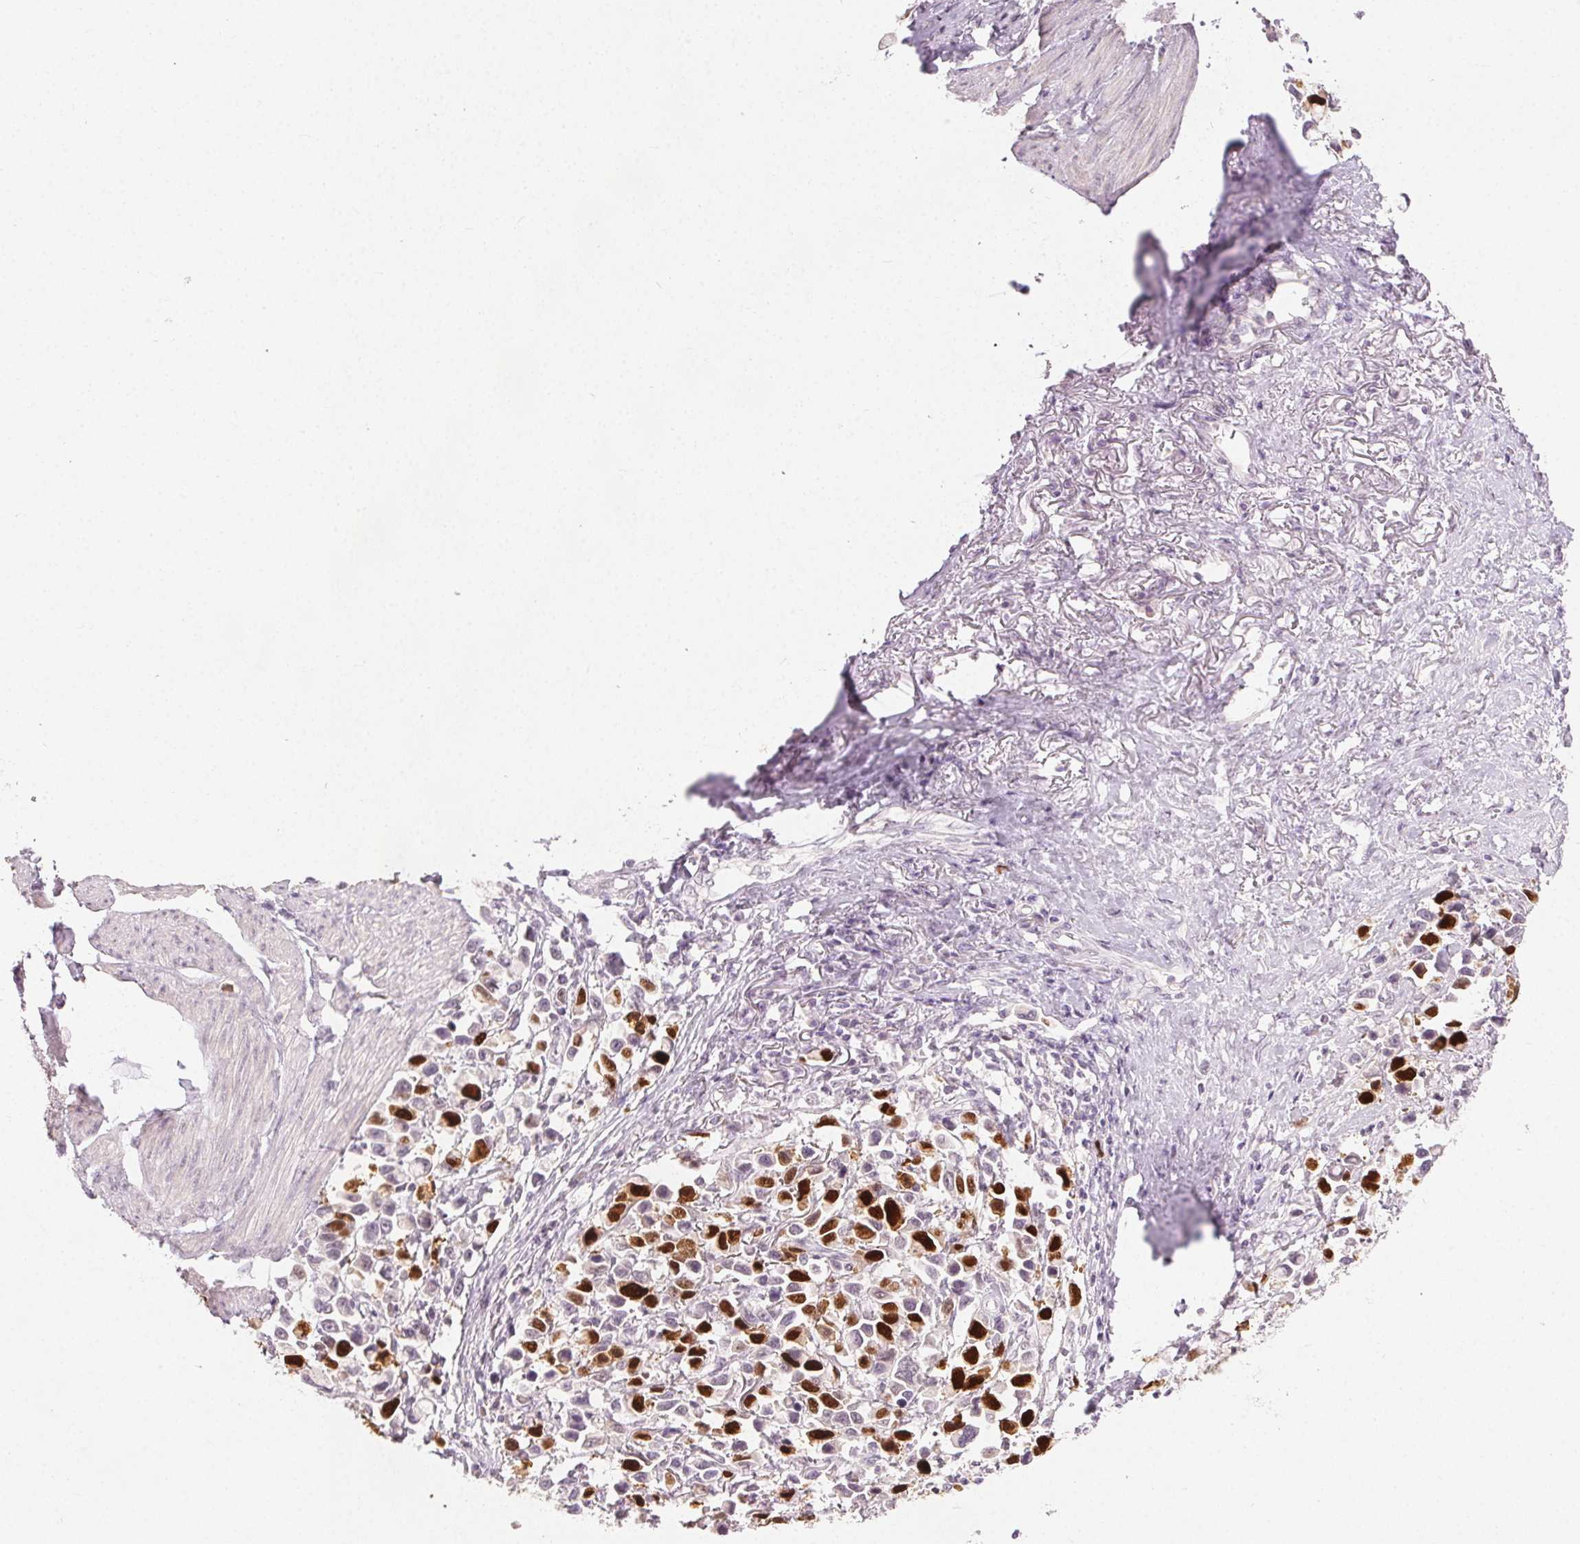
{"staining": {"intensity": "strong", "quantity": "25%-75%", "location": "nuclear"}, "tissue": "stomach cancer", "cell_type": "Tumor cells", "image_type": "cancer", "snomed": [{"axis": "morphology", "description": "Adenocarcinoma, NOS"}, {"axis": "topography", "description": "Stomach"}], "caption": "Strong nuclear protein expression is appreciated in about 25%-75% of tumor cells in stomach cancer (adenocarcinoma).", "gene": "ANLN", "patient": {"sex": "female", "age": 81}}